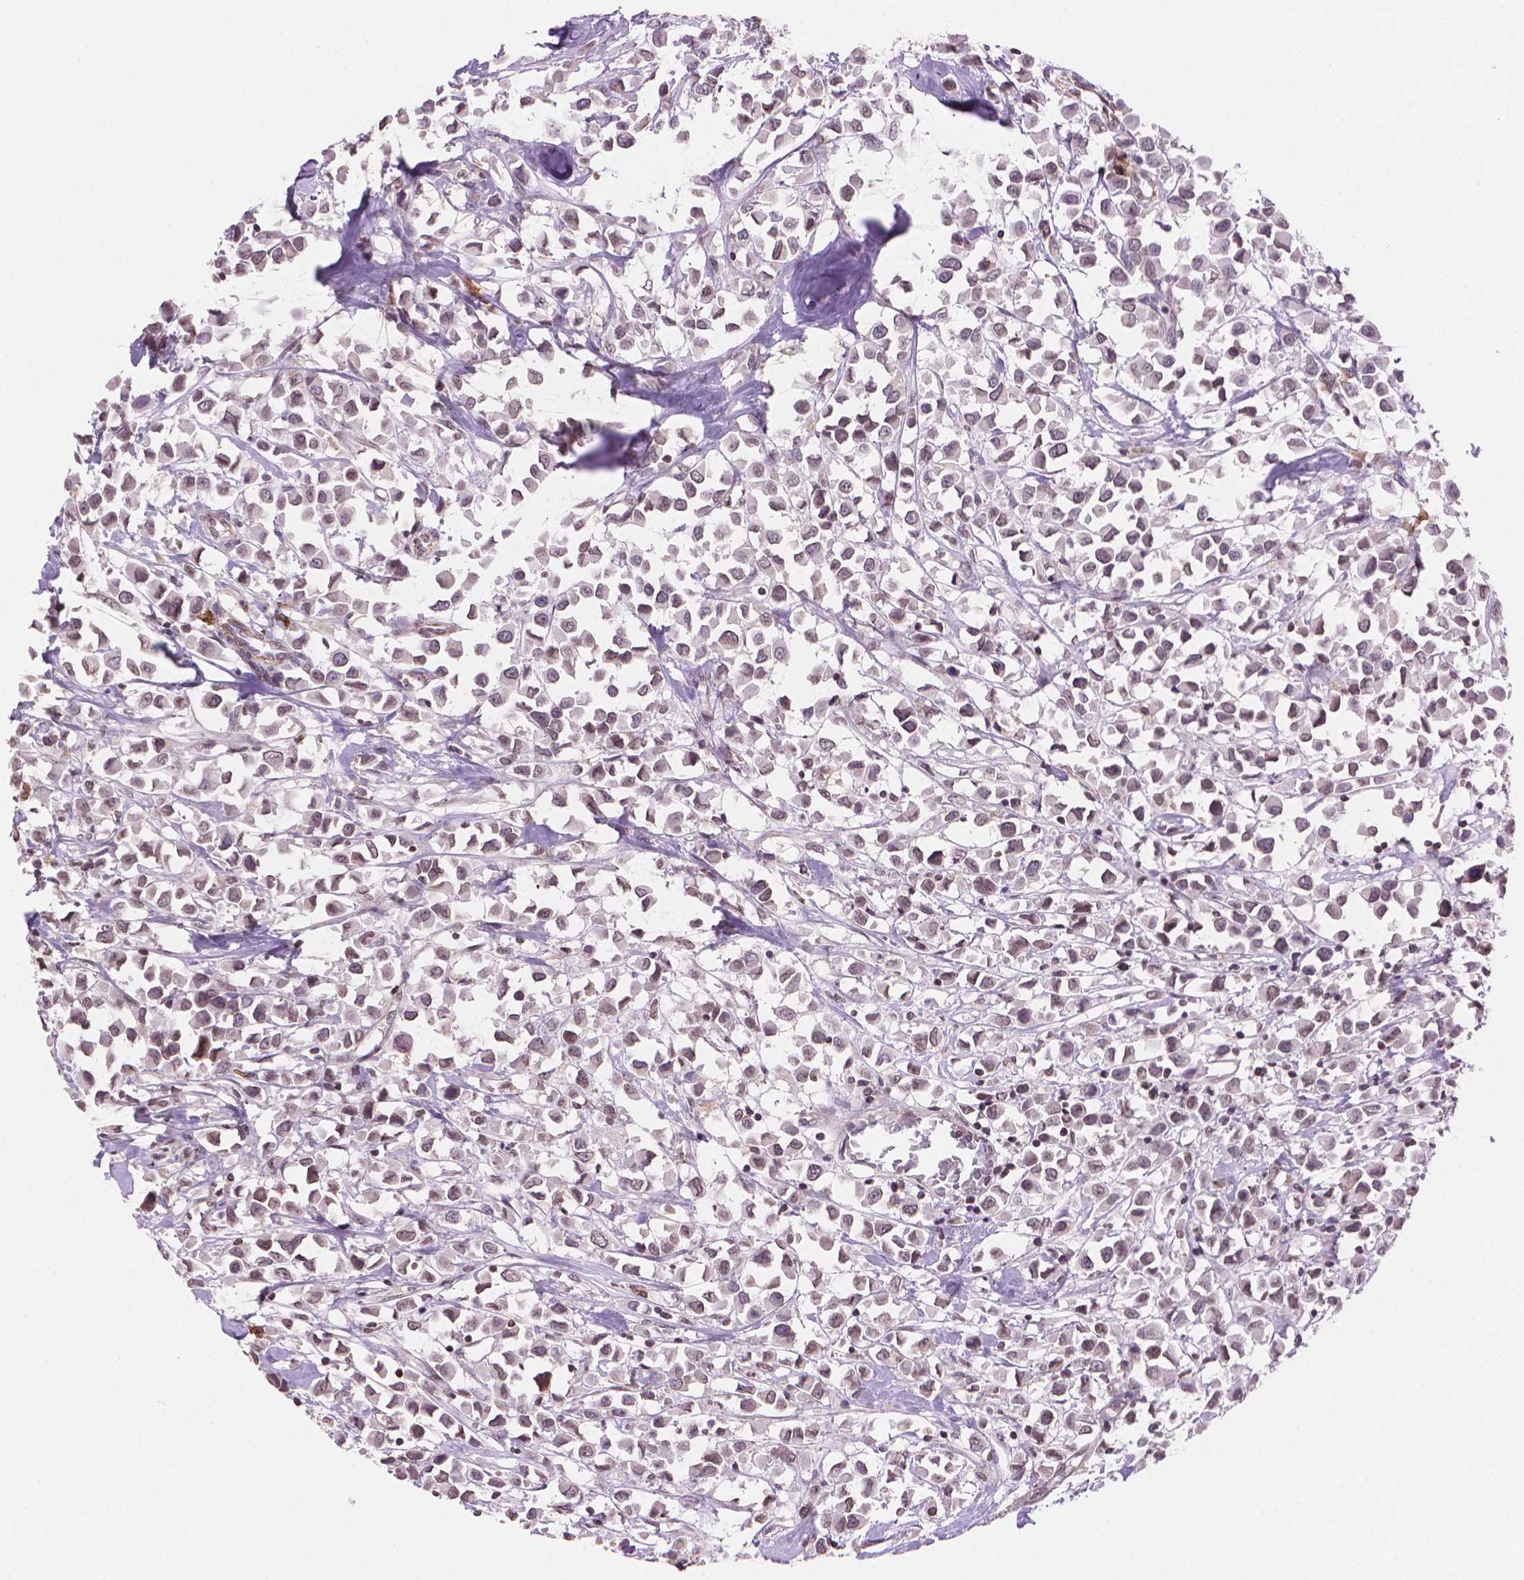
{"staining": {"intensity": "negative", "quantity": "none", "location": "none"}, "tissue": "breast cancer", "cell_type": "Tumor cells", "image_type": "cancer", "snomed": [{"axis": "morphology", "description": "Duct carcinoma"}, {"axis": "topography", "description": "Breast"}], "caption": "Tumor cells show no significant protein staining in breast intraductal carcinoma. (DAB immunohistochemistry (IHC) visualized using brightfield microscopy, high magnification).", "gene": "TMEM184A", "patient": {"sex": "female", "age": 61}}